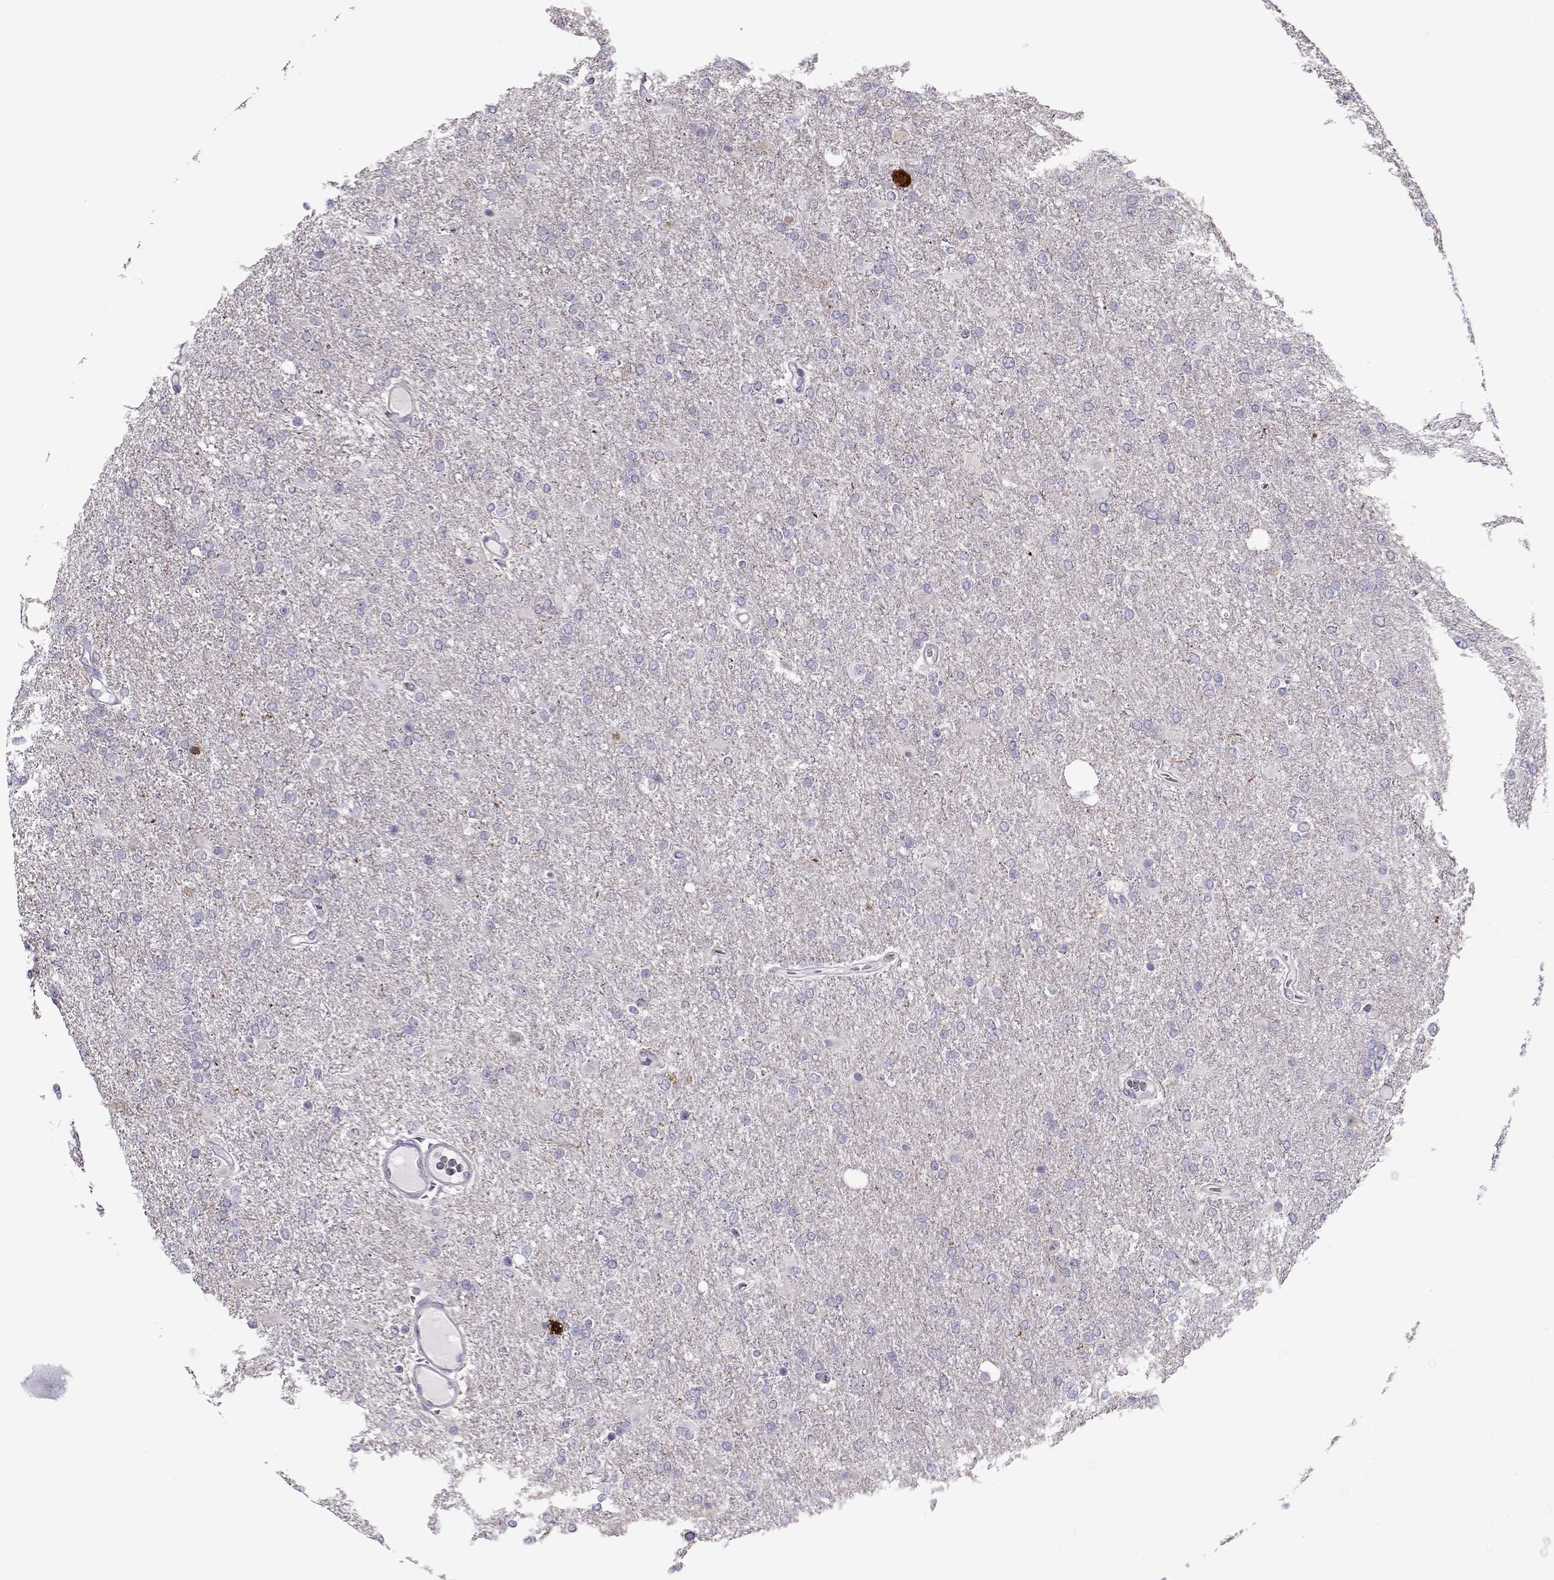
{"staining": {"intensity": "negative", "quantity": "none", "location": "none"}, "tissue": "glioma", "cell_type": "Tumor cells", "image_type": "cancer", "snomed": [{"axis": "morphology", "description": "Glioma, malignant, High grade"}, {"axis": "topography", "description": "Cerebral cortex"}], "caption": "Micrograph shows no significant protein expression in tumor cells of malignant glioma (high-grade). (DAB (3,3'-diaminobenzidine) immunohistochemistry, high magnification).", "gene": "CCDC136", "patient": {"sex": "male", "age": 70}}